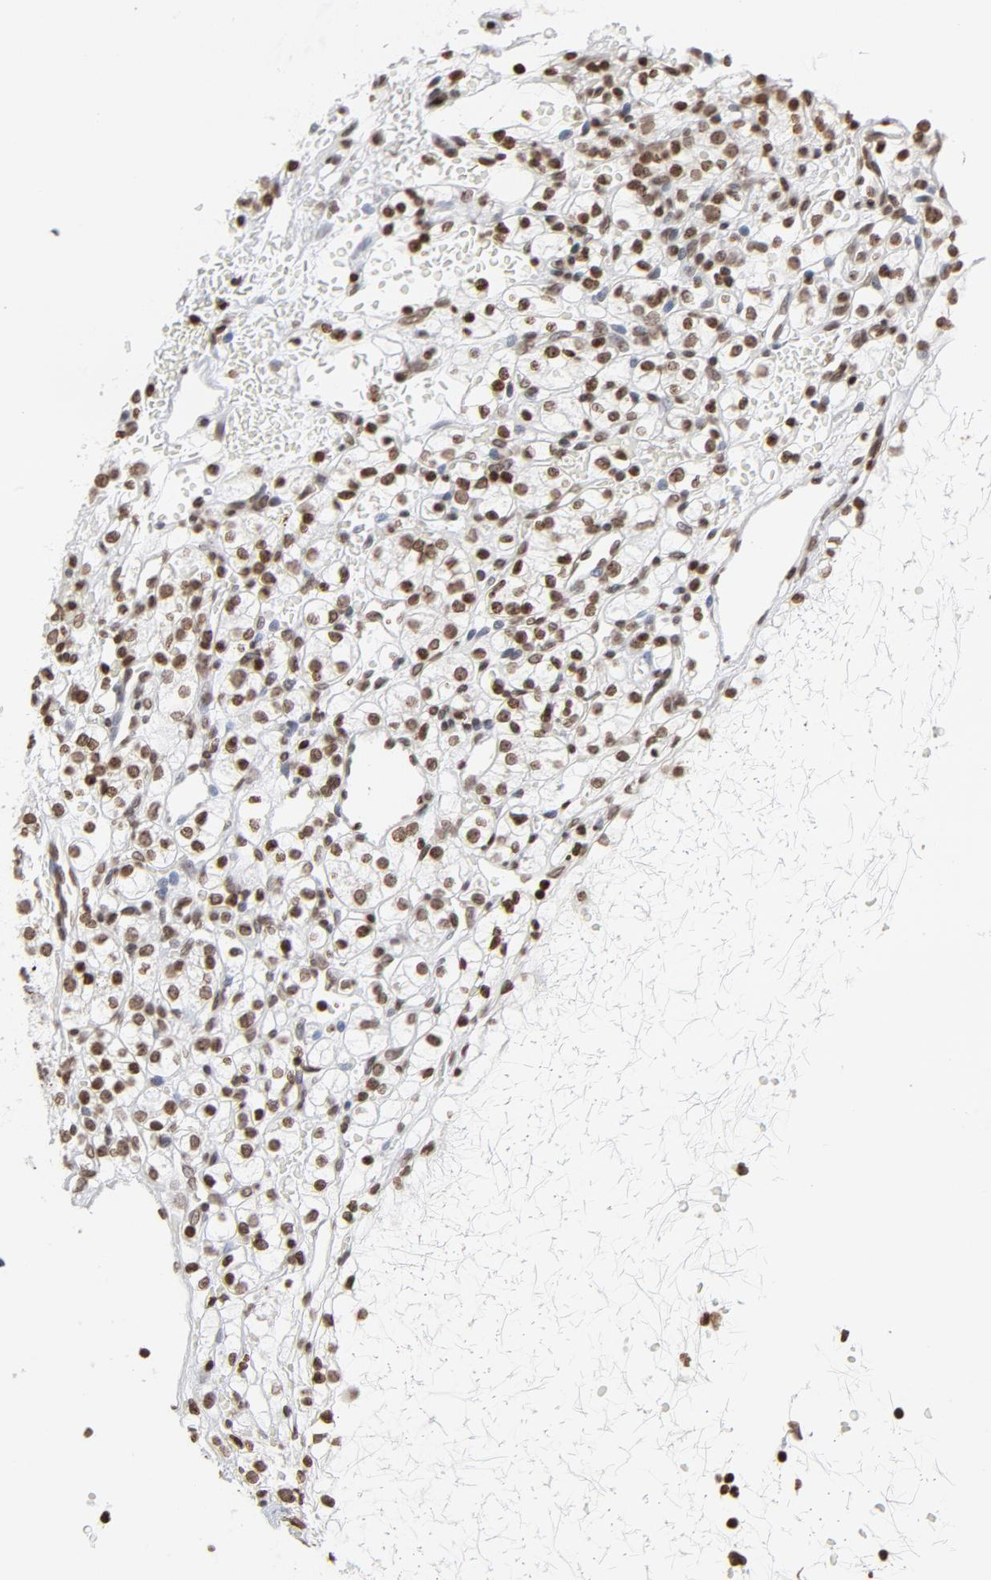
{"staining": {"intensity": "moderate", "quantity": ">75%", "location": "nuclear"}, "tissue": "renal cancer", "cell_type": "Tumor cells", "image_type": "cancer", "snomed": [{"axis": "morphology", "description": "Adenocarcinoma, NOS"}, {"axis": "topography", "description": "Kidney"}], "caption": "This image demonstrates IHC staining of renal adenocarcinoma, with medium moderate nuclear staining in approximately >75% of tumor cells.", "gene": "H2AC12", "patient": {"sex": "female", "age": 60}}